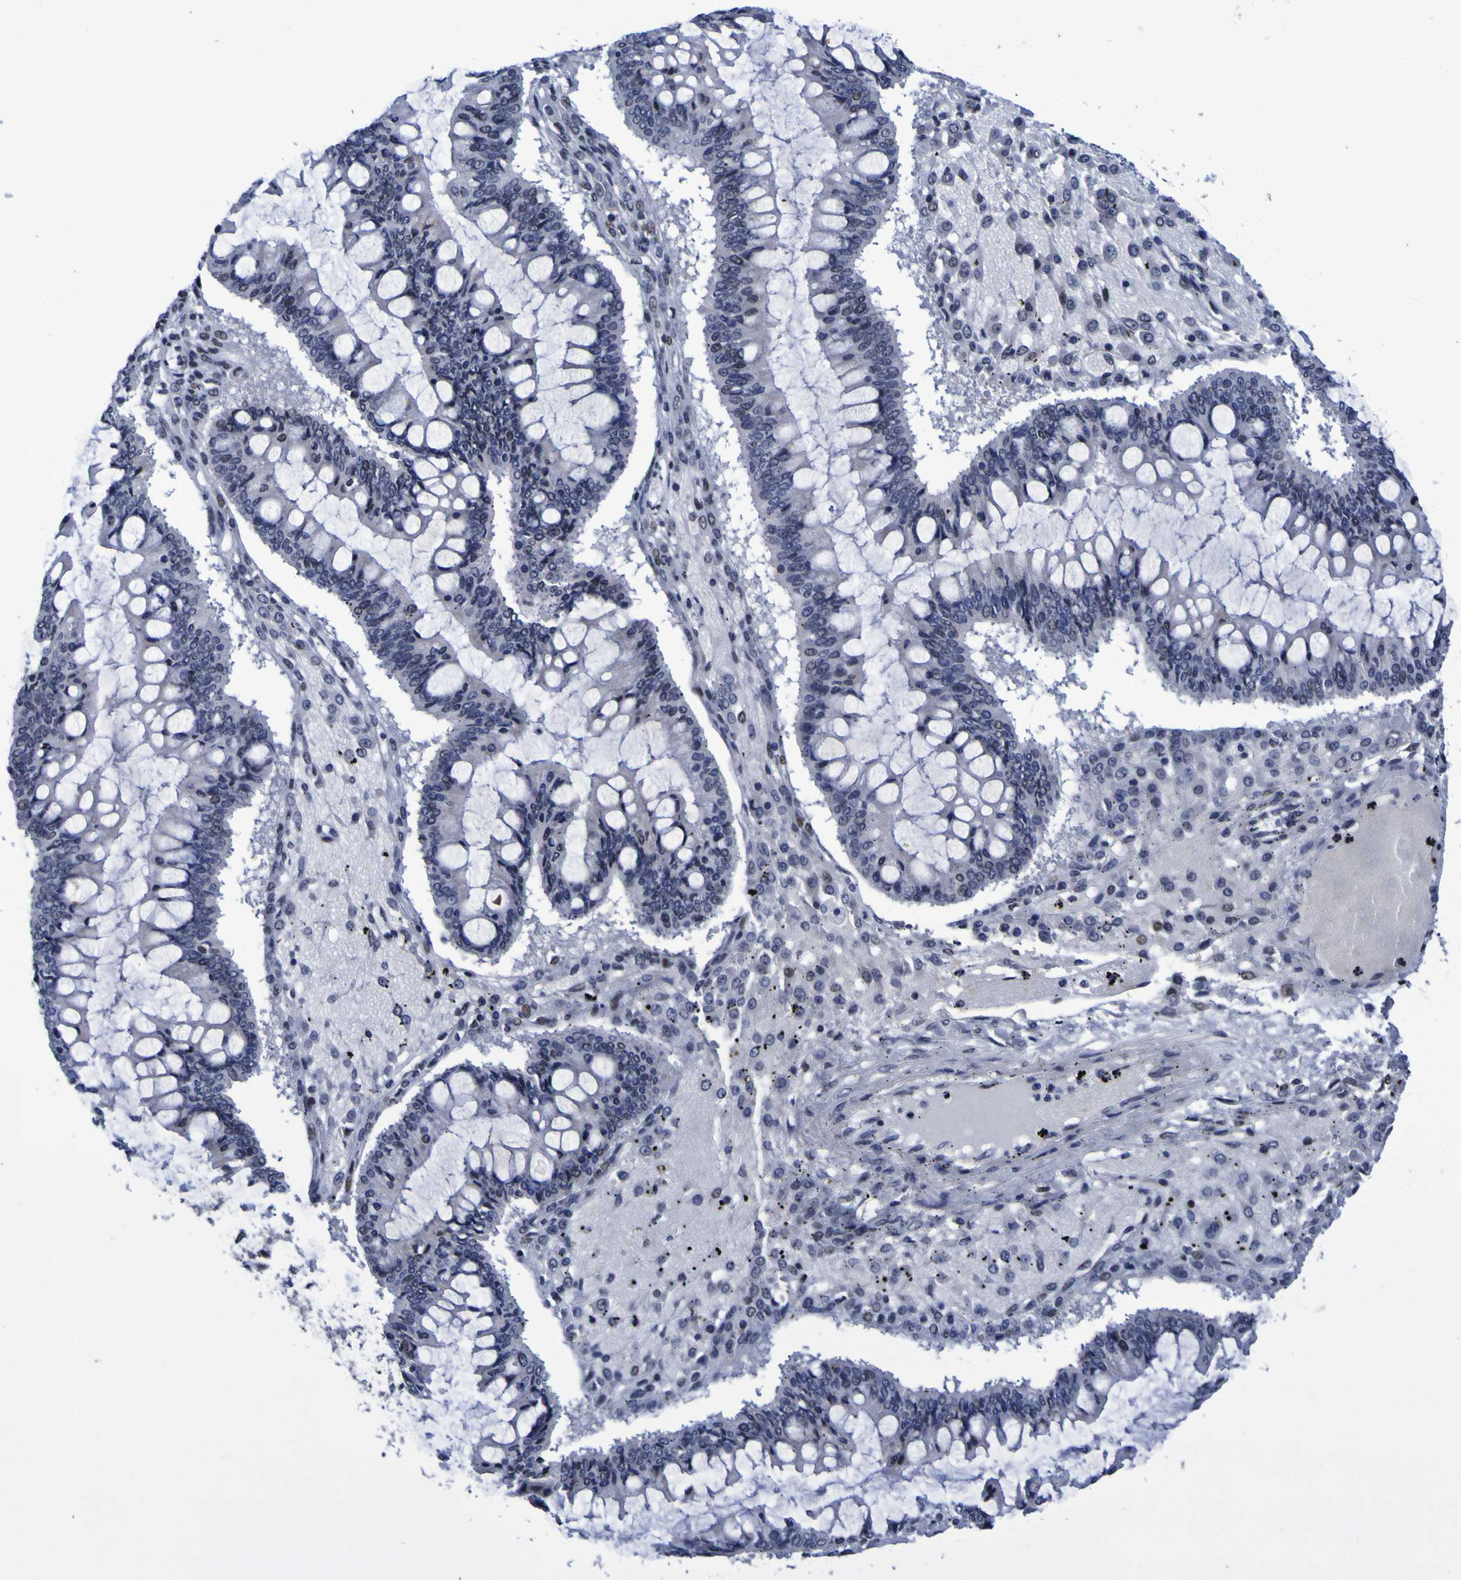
{"staining": {"intensity": "weak", "quantity": "<25%", "location": "nuclear"}, "tissue": "ovarian cancer", "cell_type": "Tumor cells", "image_type": "cancer", "snomed": [{"axis": "morphology", "description": "Cystadenocarcinoma, mucinous, NOS"}, {"axis": "topography", "description": "Ovary"}], "caption": "Micrograph shows no protein positivity in tumor cells of ovarian cancer tissue.", "gene": "MBD3", "patient": {"sex": "female", "age": 73}}